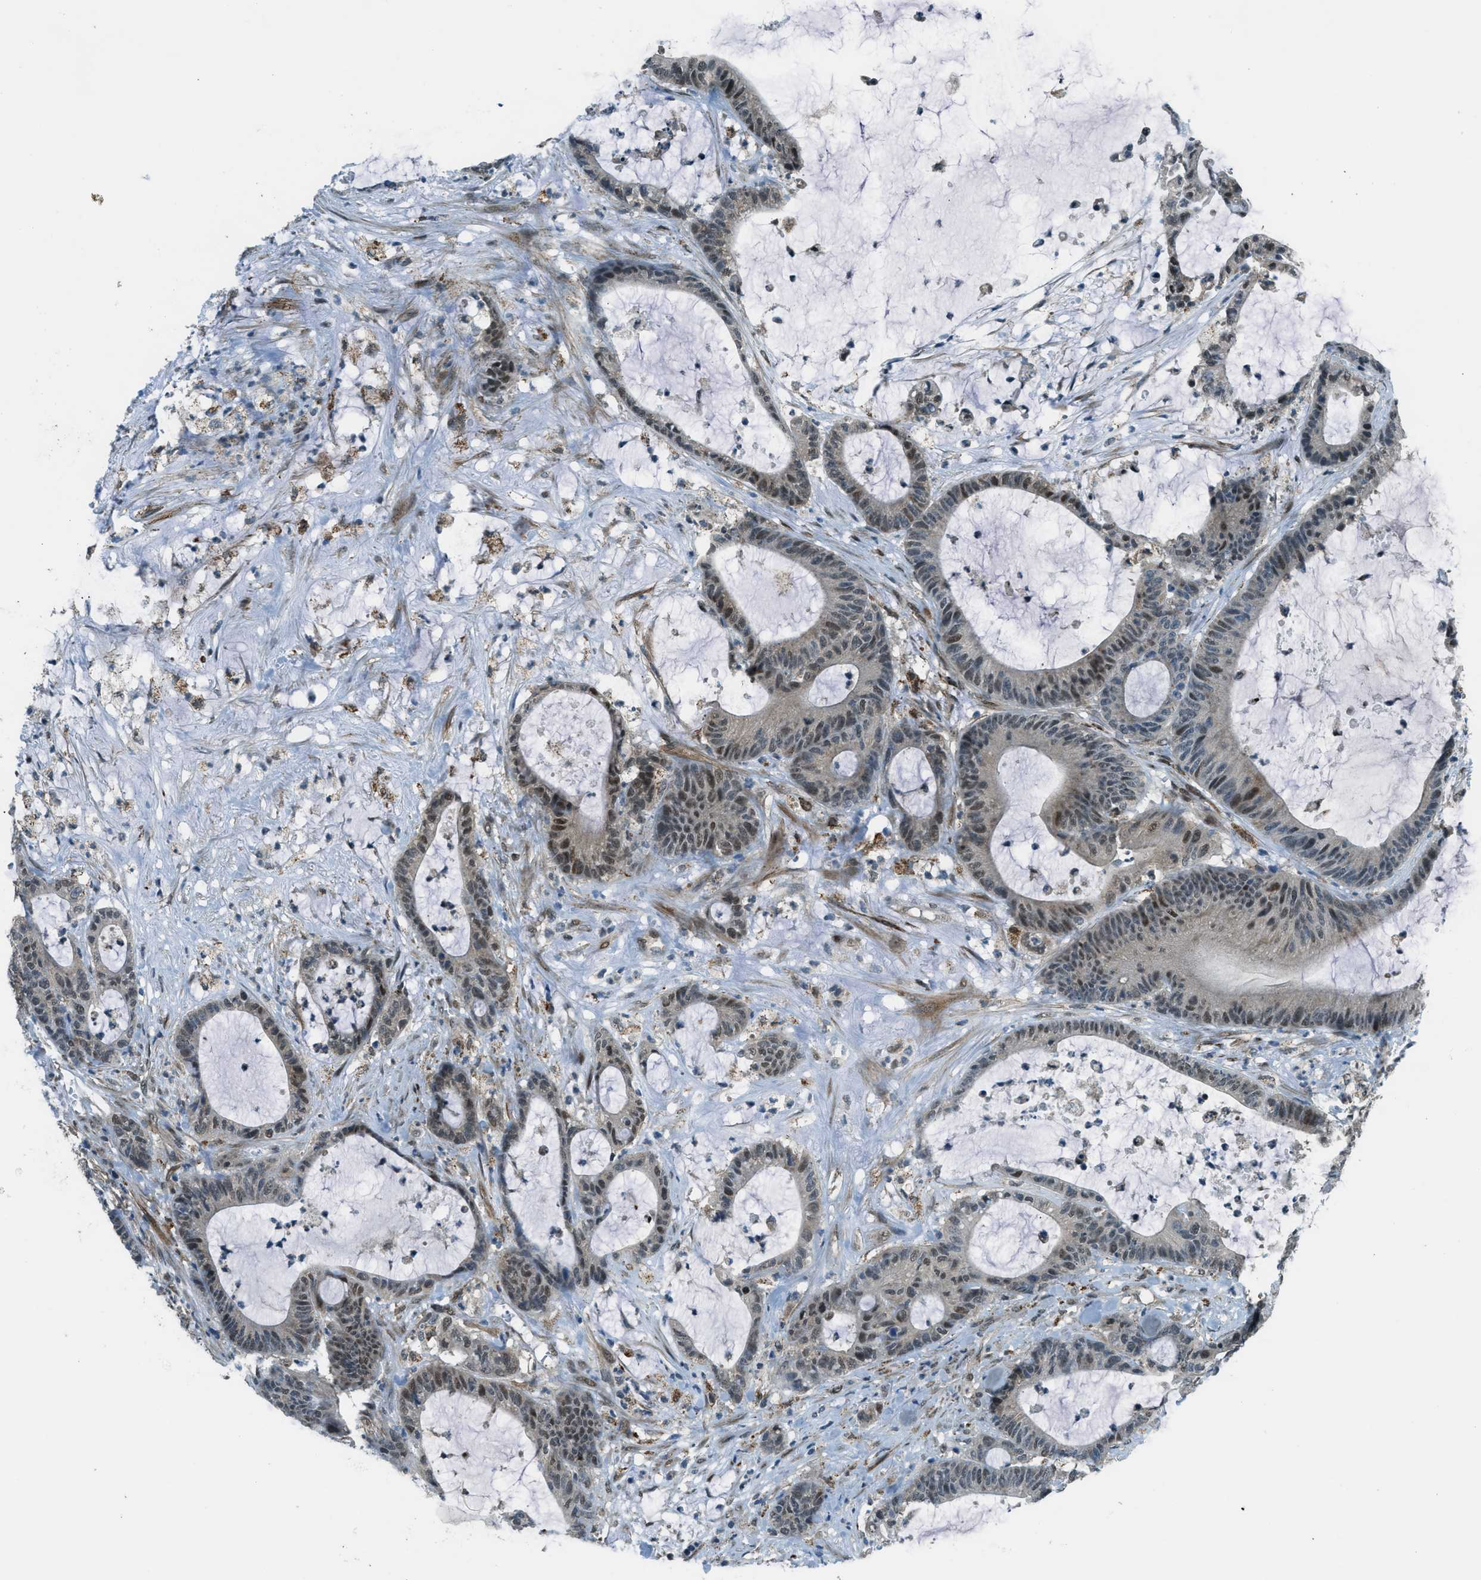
{"staining": {"intensity": "weak", "quantity": "25%-75%", "location": "nuclear"}, "tissue": "colorectal cancer", "cell_type": "Tumor cells", "image_type": "cancer", "snomed": [{"axis": "morphology", "description": "Adenocarcinoma, NOS"}, {"axis": "topography", "description": "Colon"}], "caption": "Immunohistochemistry (IHC) micrograph of colorectal adenocarcinoma stained for a protein (brown), which reveals low levels of weak nuclear staining in about 25%-75% of tumor cells.", "gene": "NPEPL1", "patient": {"sex": "female", "age": 84}}